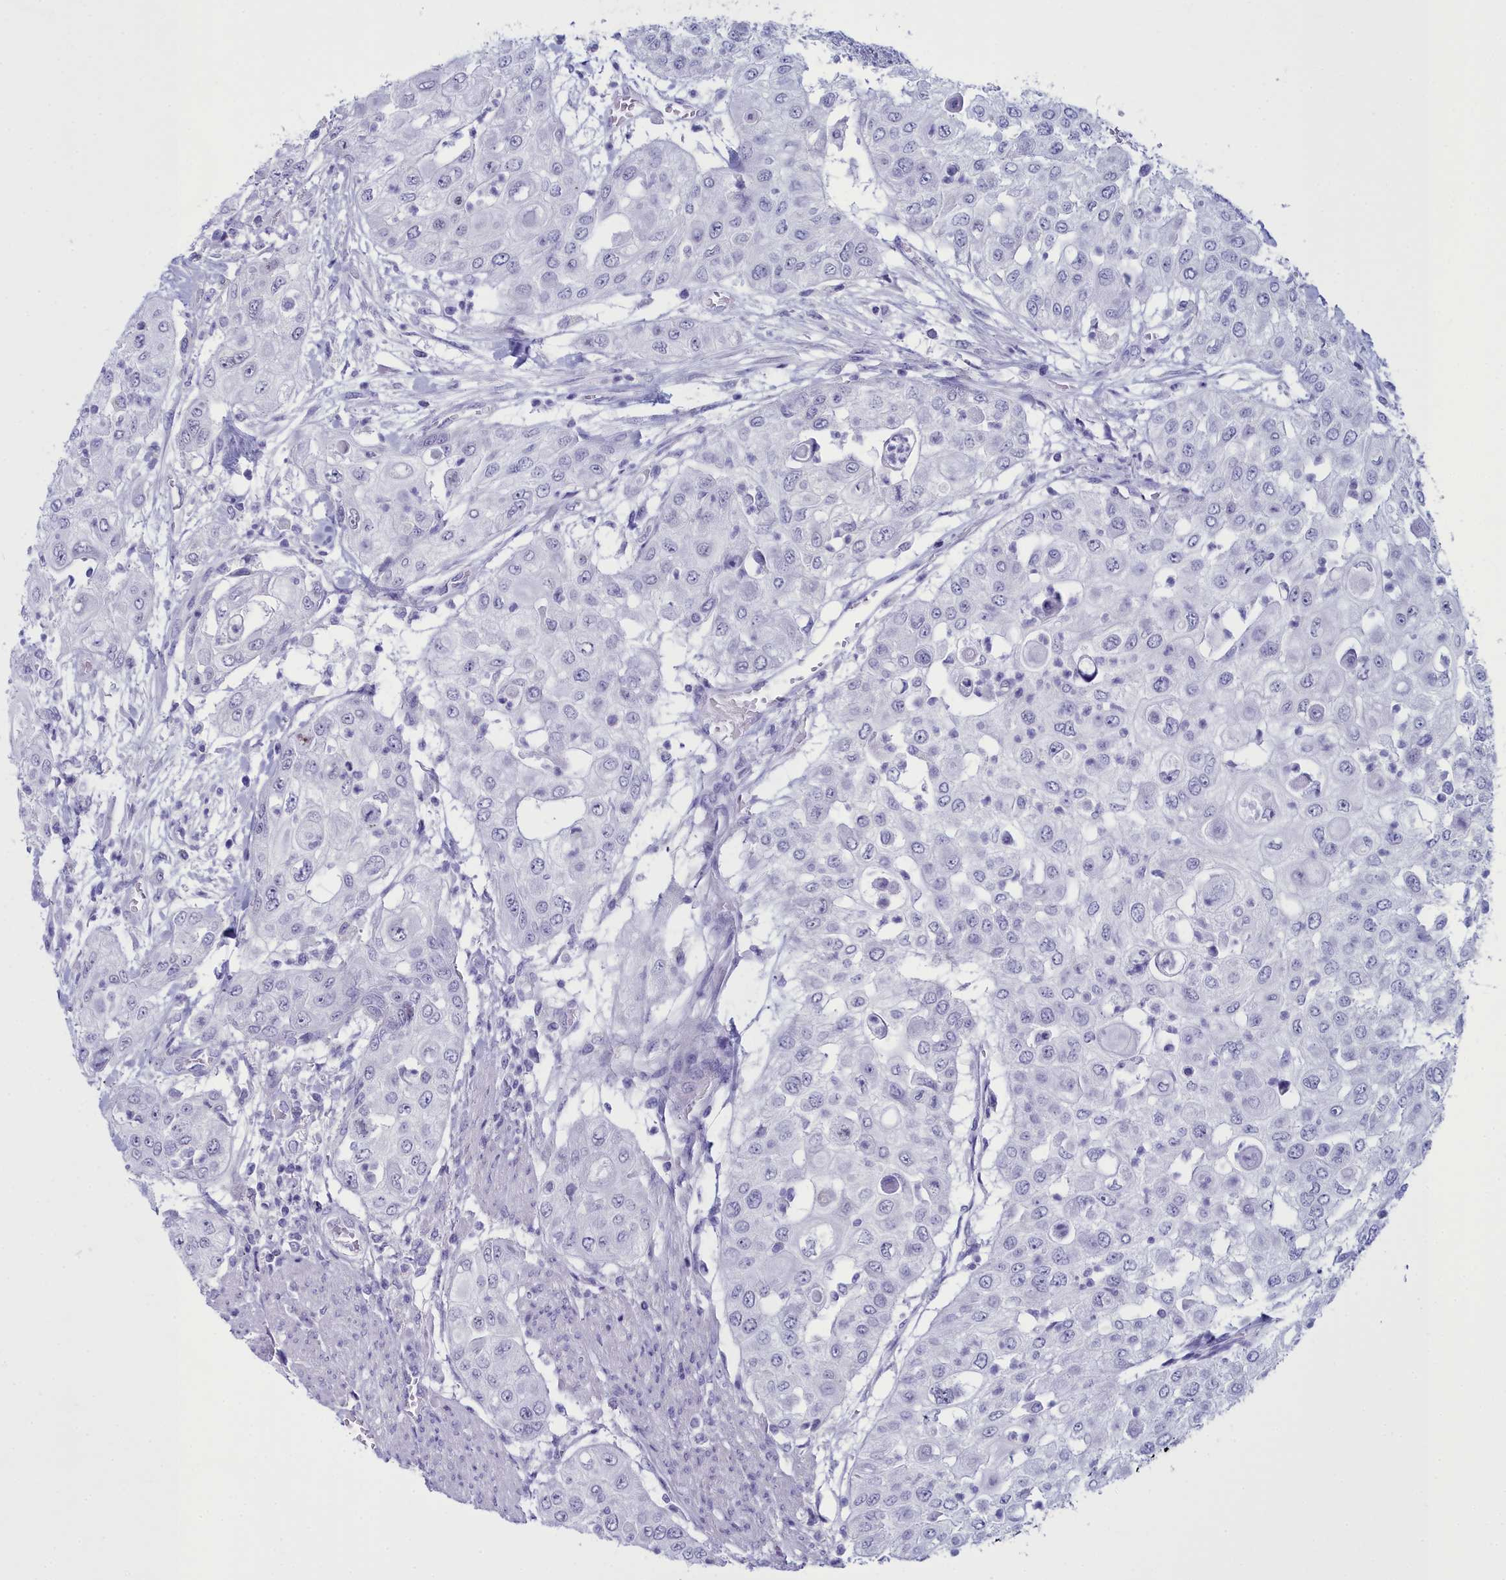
{"staining": {"intensity": "negative", "quantity": "none", "location": "none"}, "tissue": "urothelial cancer", "cell_type": "Tumor cells", "image_type": "cancer", "snomed": [{"axis": "morphology", "description": "Urothelial carcinoma, High grade"}, {"axis": "topography", "description": "Urinary bladder"}], "caption": "A histopathology image of high-grade urothelial carcinoma stained for a protein demonstrates no brown staining in tumor cells.", "gene": "MAP6", "patient": {"sex": "female", "age": 79}}